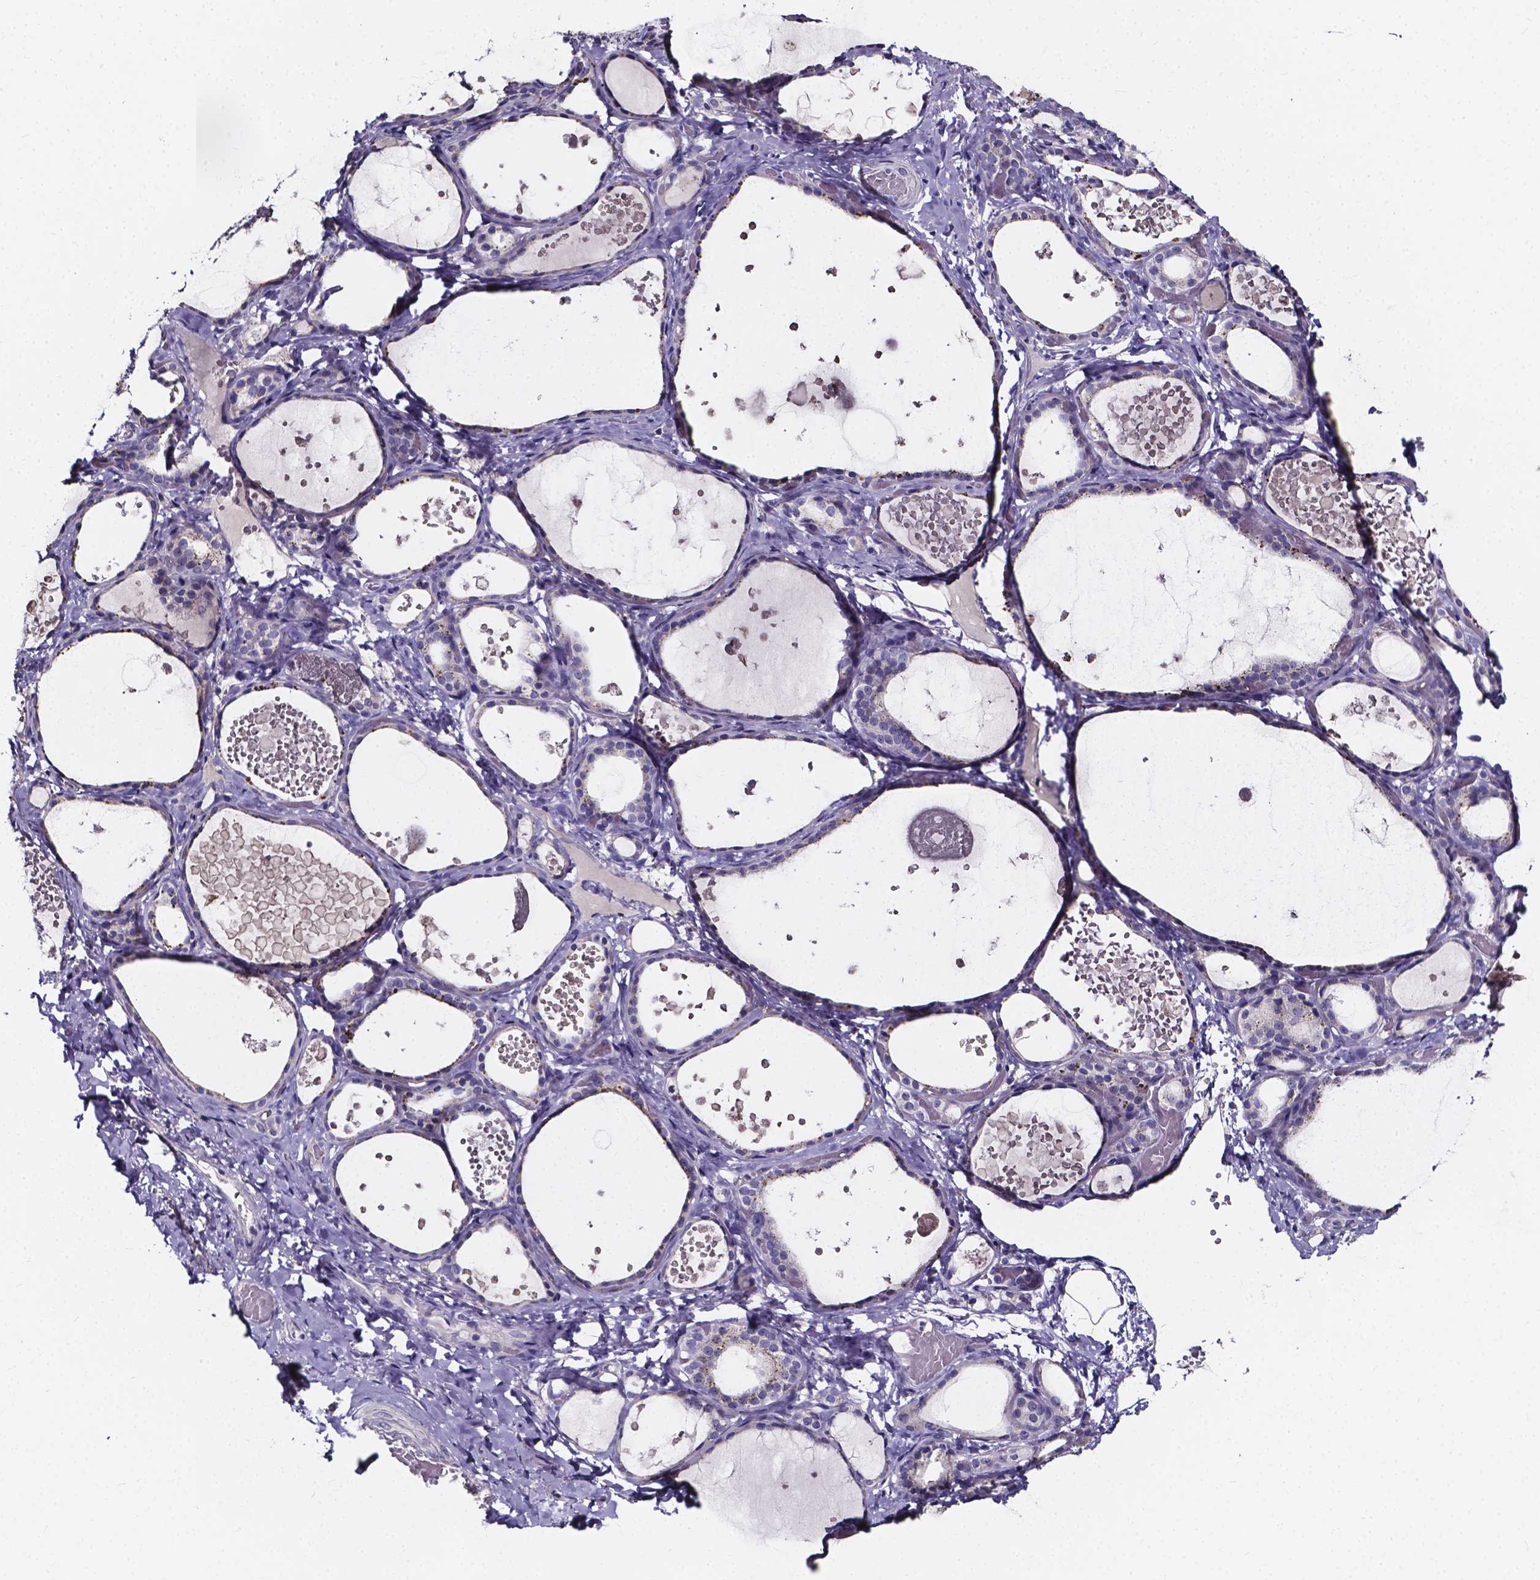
{"staining": {"intensity": "negative", "quantity": "none", "location": "none"}, "tissue": "thyroid gland", "cell_type": "Glandular cells", "image_type": "normal", "snomed": [{"axis": "morphology", "description": "Normal tissue, NOS"}, {"axis": "topography", "description": "Thyroid gland"}], "caption": "This is an IHC photomicrograph of benign human thyroid gland. There is no staining in glandular cells.", "gene": "SPOCD1", "patient": {"sex": "female", "age": 56}}